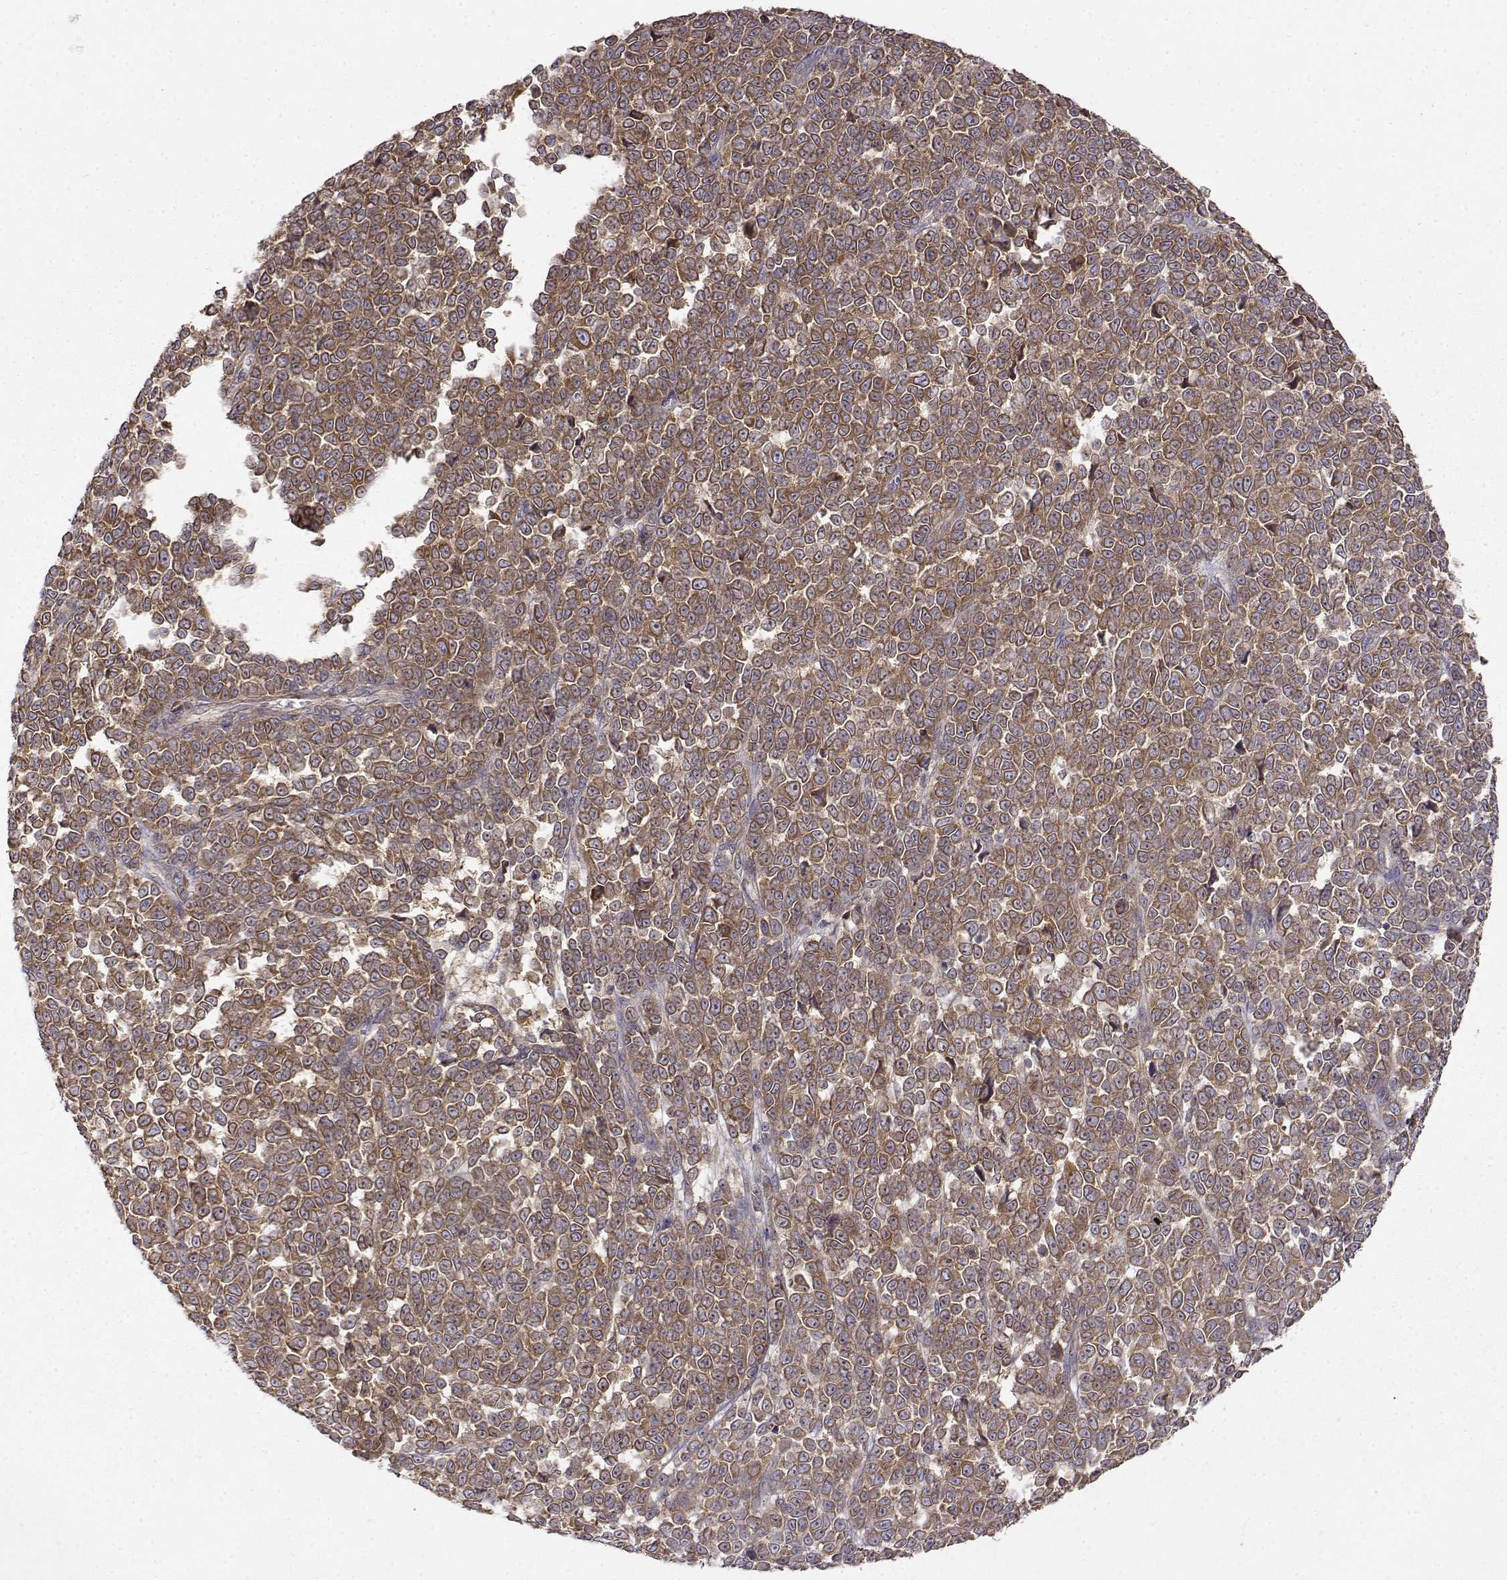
{"staining": {"intensity": "moderate", "quantity": ">75%", "location": "cytoplasmic/membranous"}, "tissue": "melanoma", "cell_type": "Tumor cells", "image_type": "cancer", "snomed": [{"axis": "morphology", "description": "Malignant melanoma, NOS"}, {"axis": "topography", "description": "Skin"}], "caption": "Immunohistochemistry (IHC) (DAB) staining of human melanoma demonstrates moderate cytoplasmic/membranous protein expression in approximately >75% of tumor cells. (IHC, brightfield microscopy, high magnification).", "gene": "PAIP1", "patient": {"sex": "female", "age": 95}}